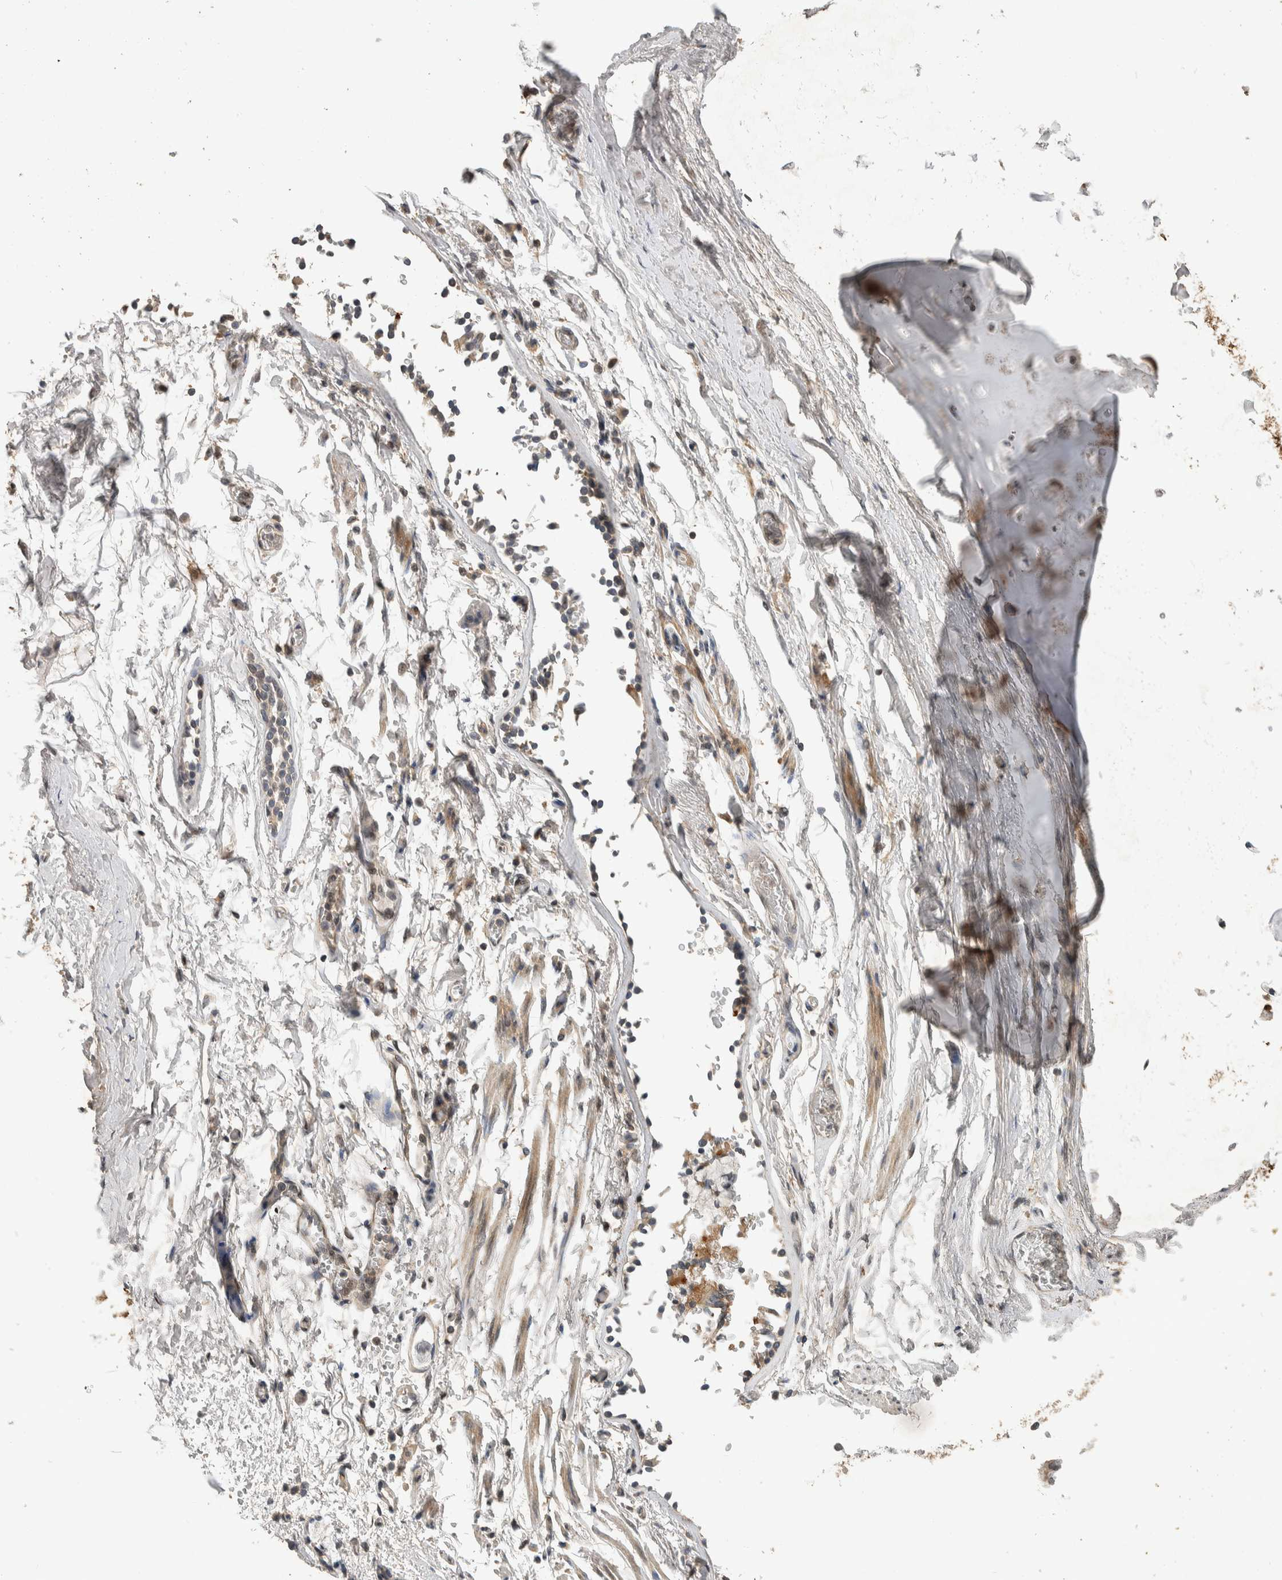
{"staining": {"intensity": "moderate", "quantity": ">75%", "location": "cytoplasmic/membranous,nuclear"}, "tissue": "adipose tissue", "cell_type": "Adipocytes", "image_type": "normal", "snomed": [{"axis": "morphology", "description": "Normal tissue, NOS"}, {"axis": "topography", "description": "Cartilage tissue"}, {"axis": "topography", "description": "Lung"}], "caption": "Adipocytes demonstrate medium levels of moderate cytoplasmic/membranous,nuclear positivity in about >75% of cells in normal adipose tissue. Nuclei are stained in blue.", "gene": "CYSRT1", "patient": {"sex": "female", "age": 77}}